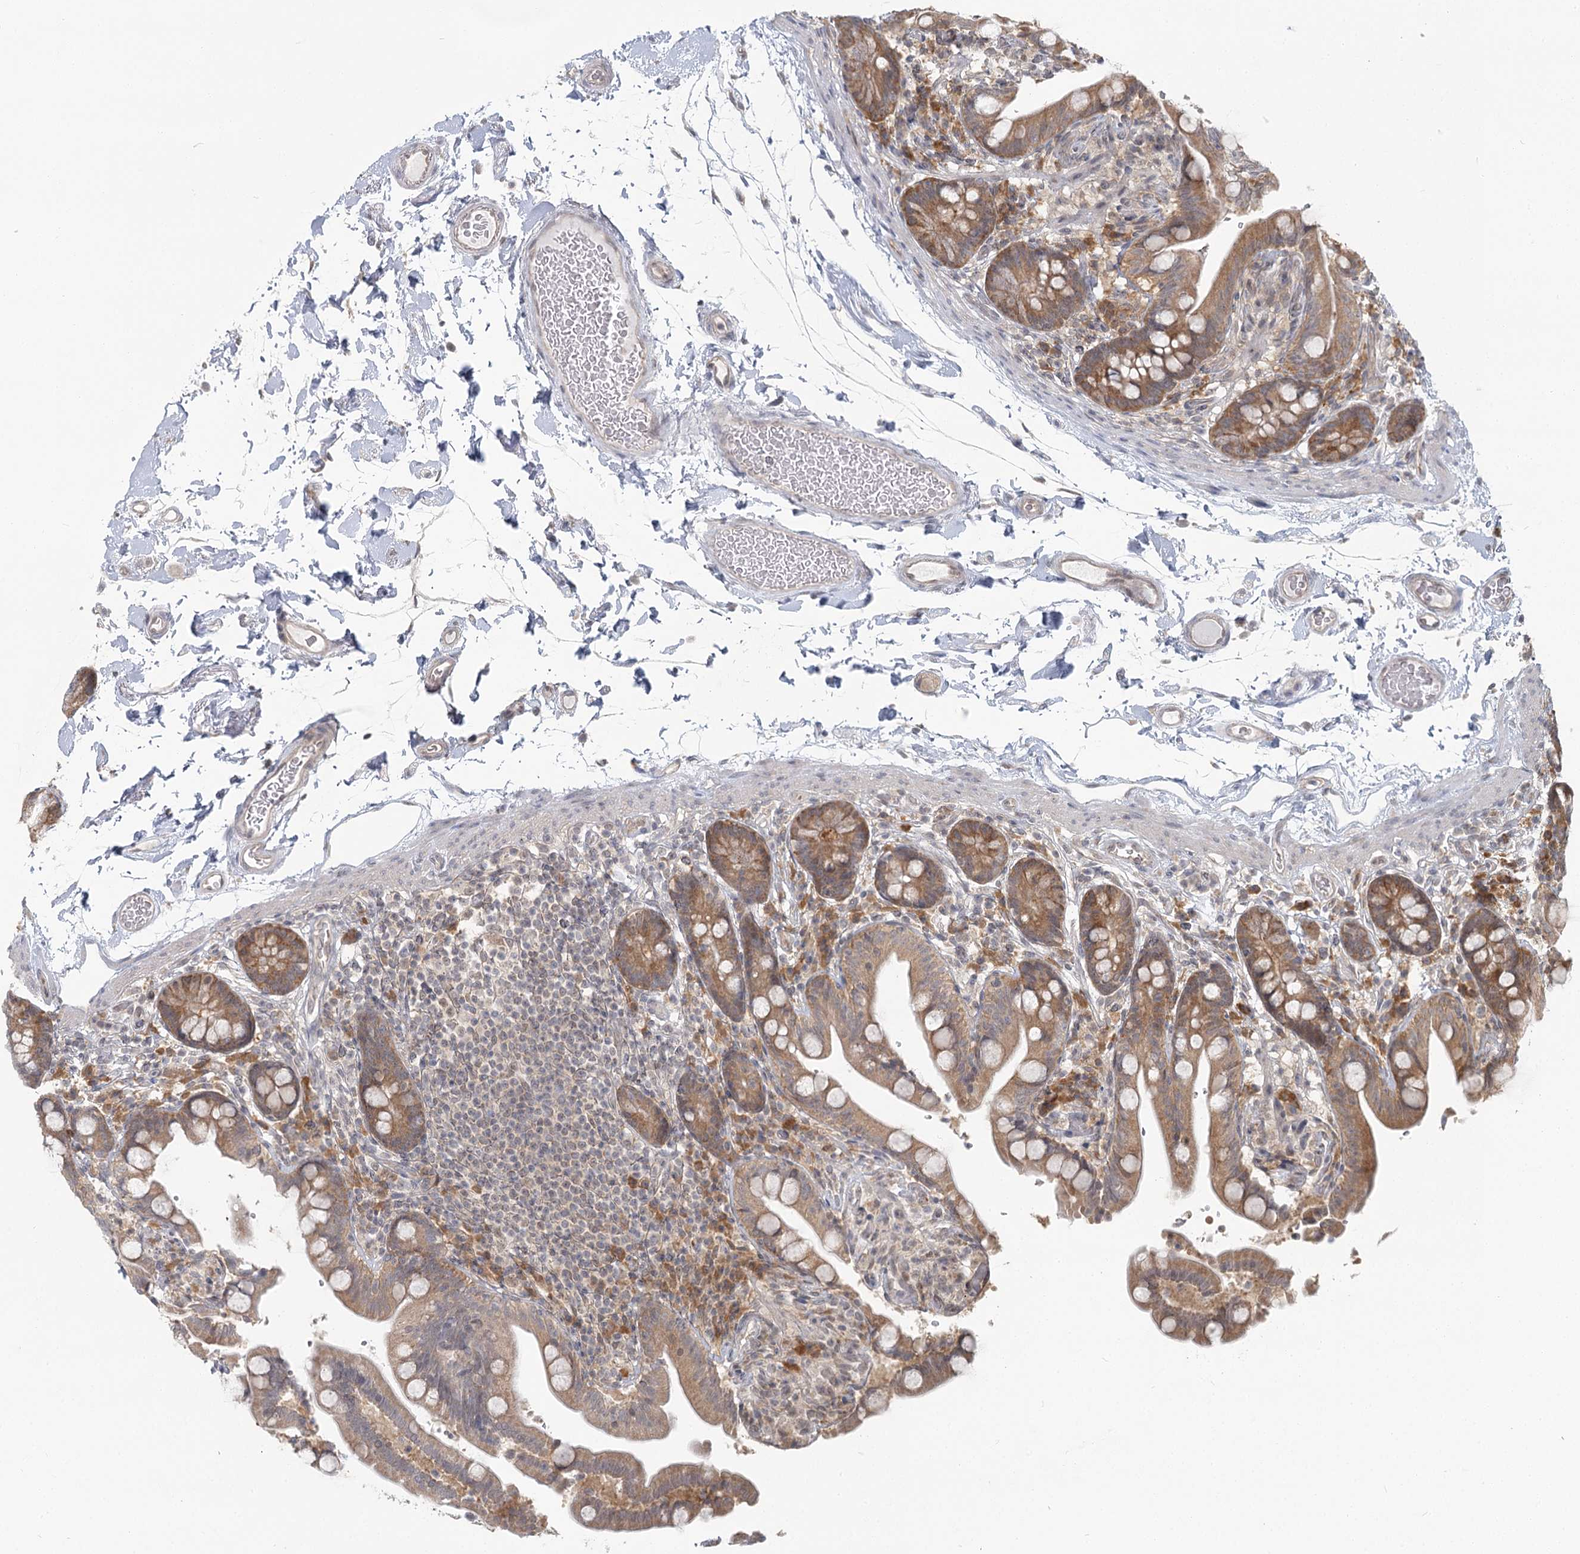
{"staining": {"intensity": "weak", "quantity": "25%-75%", "location": "cytoplasmic/membranous"}, "tissue": "colon", "cell_type": "Endothelial cells", "image_type": "normal", "snomed": [{"axis": "morphology", "description": "Normal tissue, NOS"}, {"axis": "topography", "description": "Smooth muscle"}, {"axis": "topography", "description": "Colon"}], "caption": "Immunohistochemical staining of normal colon displays 25%-75% levels of weak cytoplasmic/membranous protein expression in approximately 25%-75% of endothelial cells. (DAB (3,3'-diaminobenzidine) IHC, brown staining for protein, blue staining for nuclei).", "gene": "THNSL1", "patient": {"sex": "male", "age": 73}}